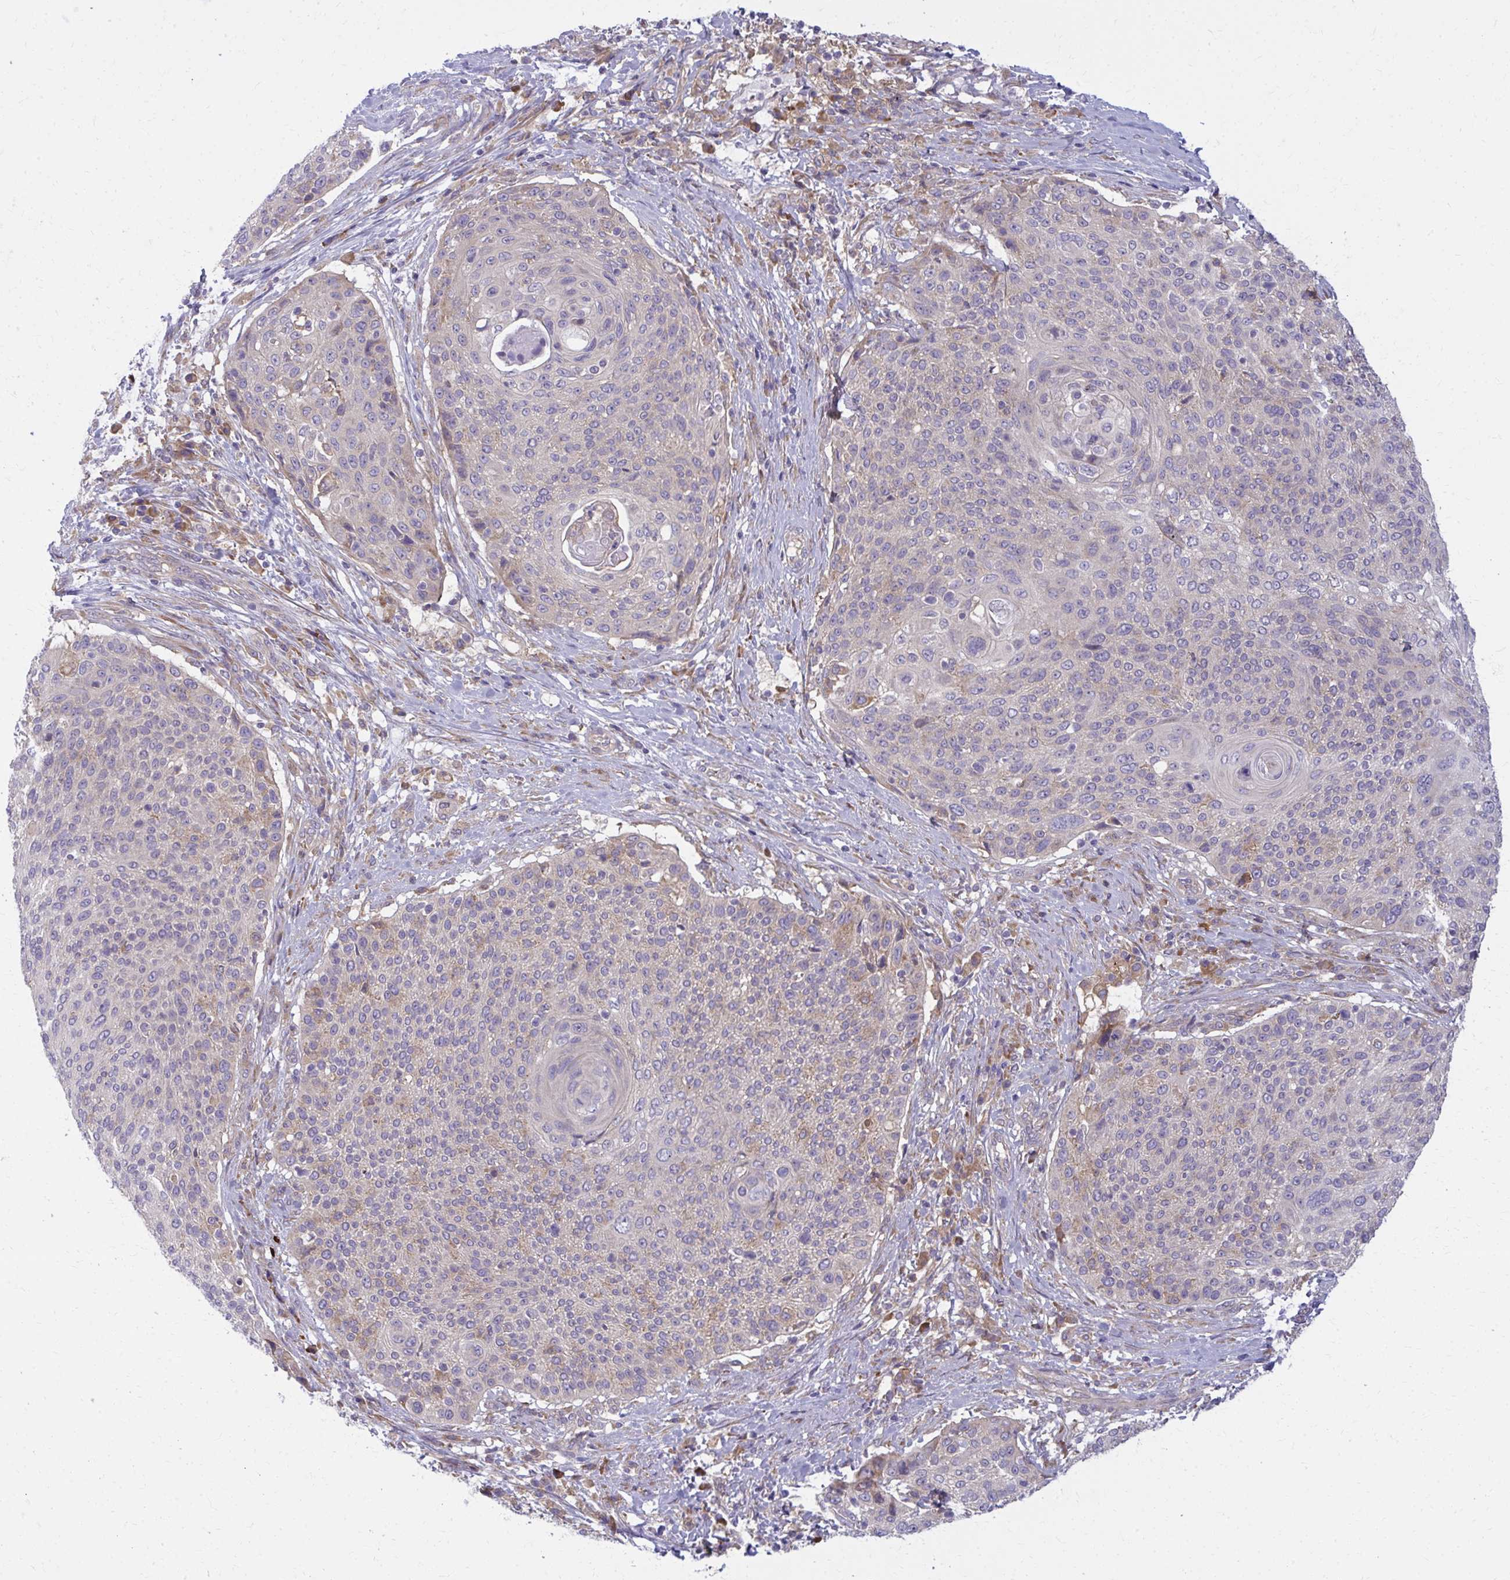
{"staining": {"intensity": "weak", "quantity": "<25%", "location": "cytoplasmic/membranous"}, "tissue": "cervical cancer", "cell_type": "Tumor cells", "image_type": "cancer", "snomed": [{"axis": "morphology", "description": "Squamous cell carcinoma, NOS"}, {"axis": "topography", "description": "Cervix"}], "caption": "IHC histopathology image of neoplastic tissue: cervical squamous cell carcinoma stained with DAB demonstrates no significant protein staining in tumor cells.", "gene": "CEMP1", "patient": {"sex": "female", "age": 31}}